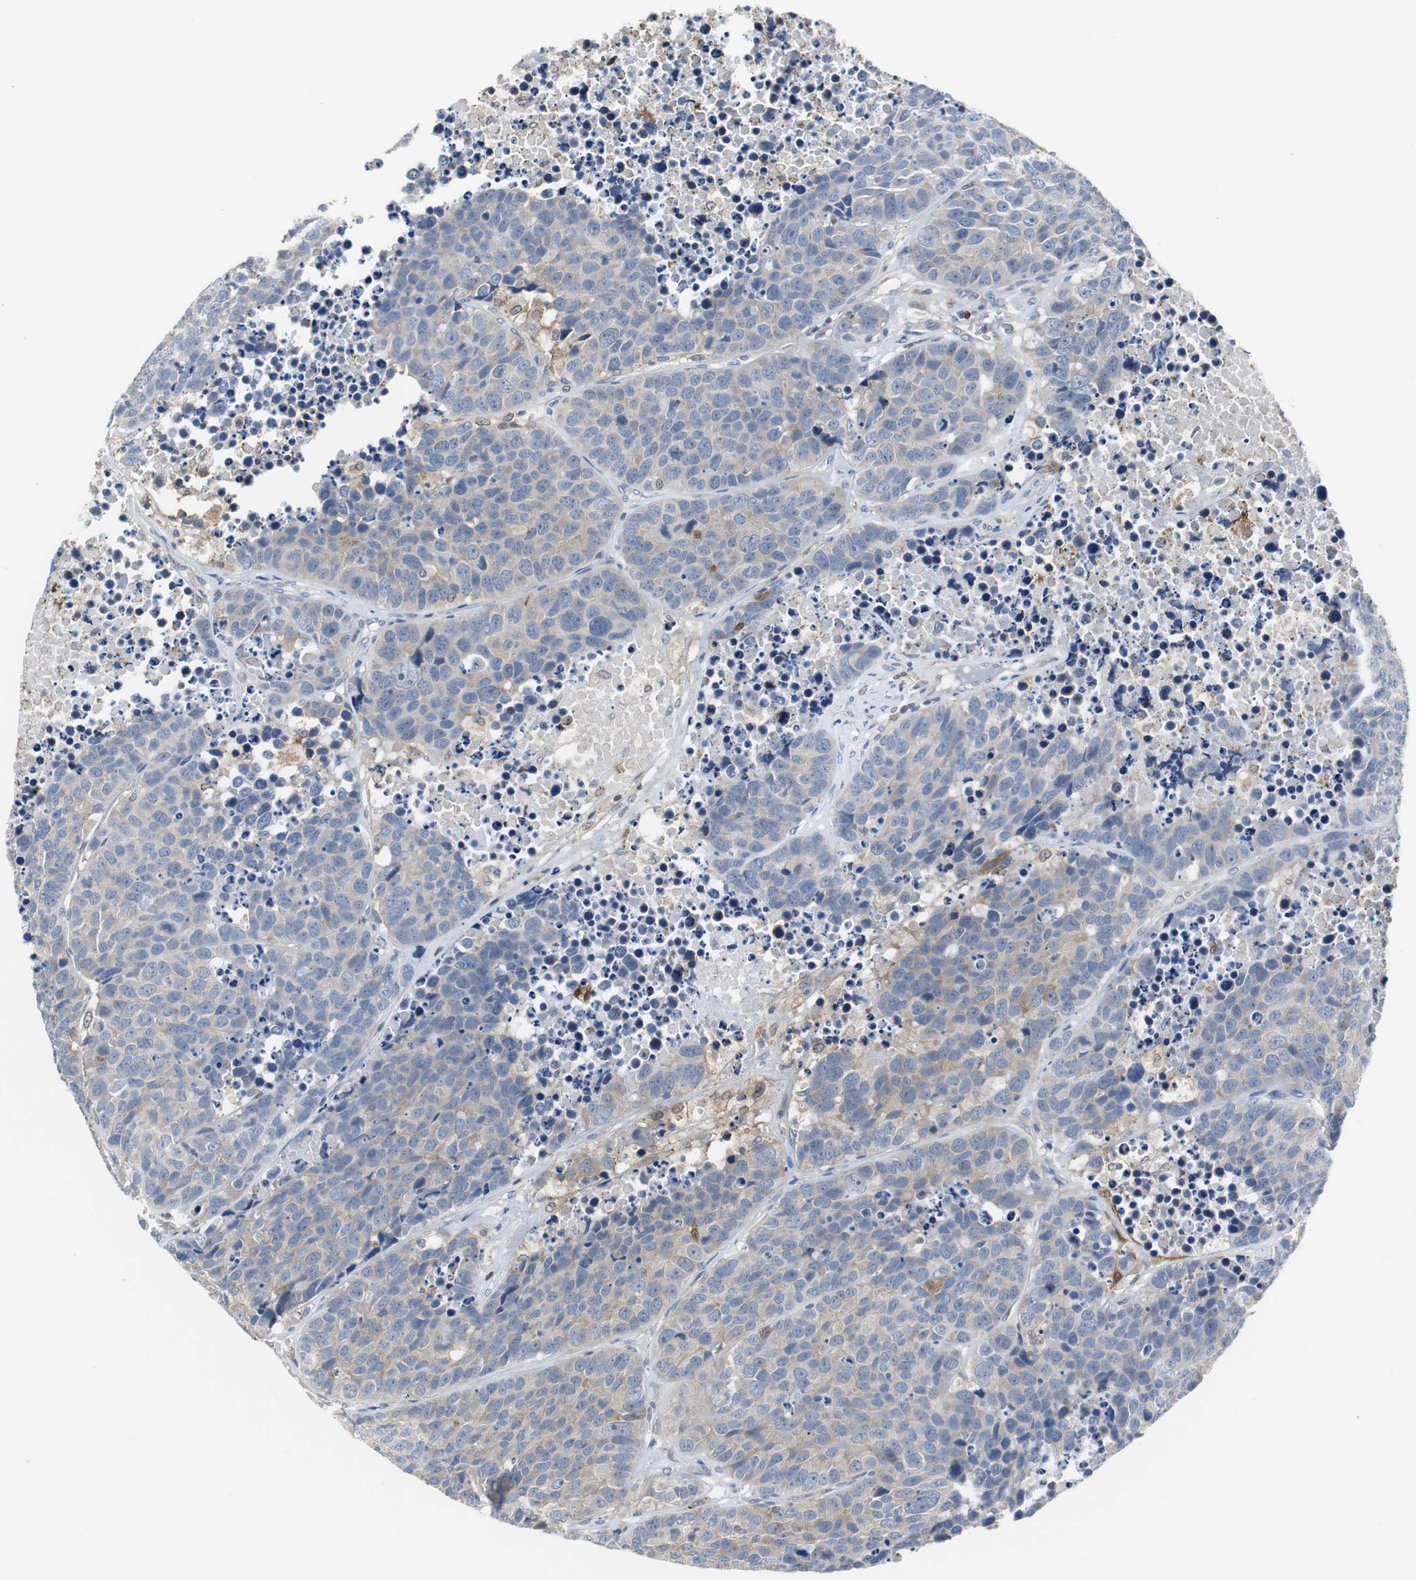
{"staining": {"intensity": "weak", "quantity": "<25%", "location": "cytoplasmic/membranous"}, "tissue": "carcinoid", "cell_type": "Tumor cells", "image_type": "cancer", "snomed": [{"axis": "morphology", "description": "Carcinoid, malignant, NOS"}, {"axis": "topography", "description": "Lung"}], "caption": "High magnification brightfield microscopy of carcinoid stained with DAB (3,3'-diaminobenzidine) (brown) and counterstained with hematoxylin (blue): tumor cells show no significant staining.", "gene": "ANXA4", "patient": {"sex": "male", "age": 60}}